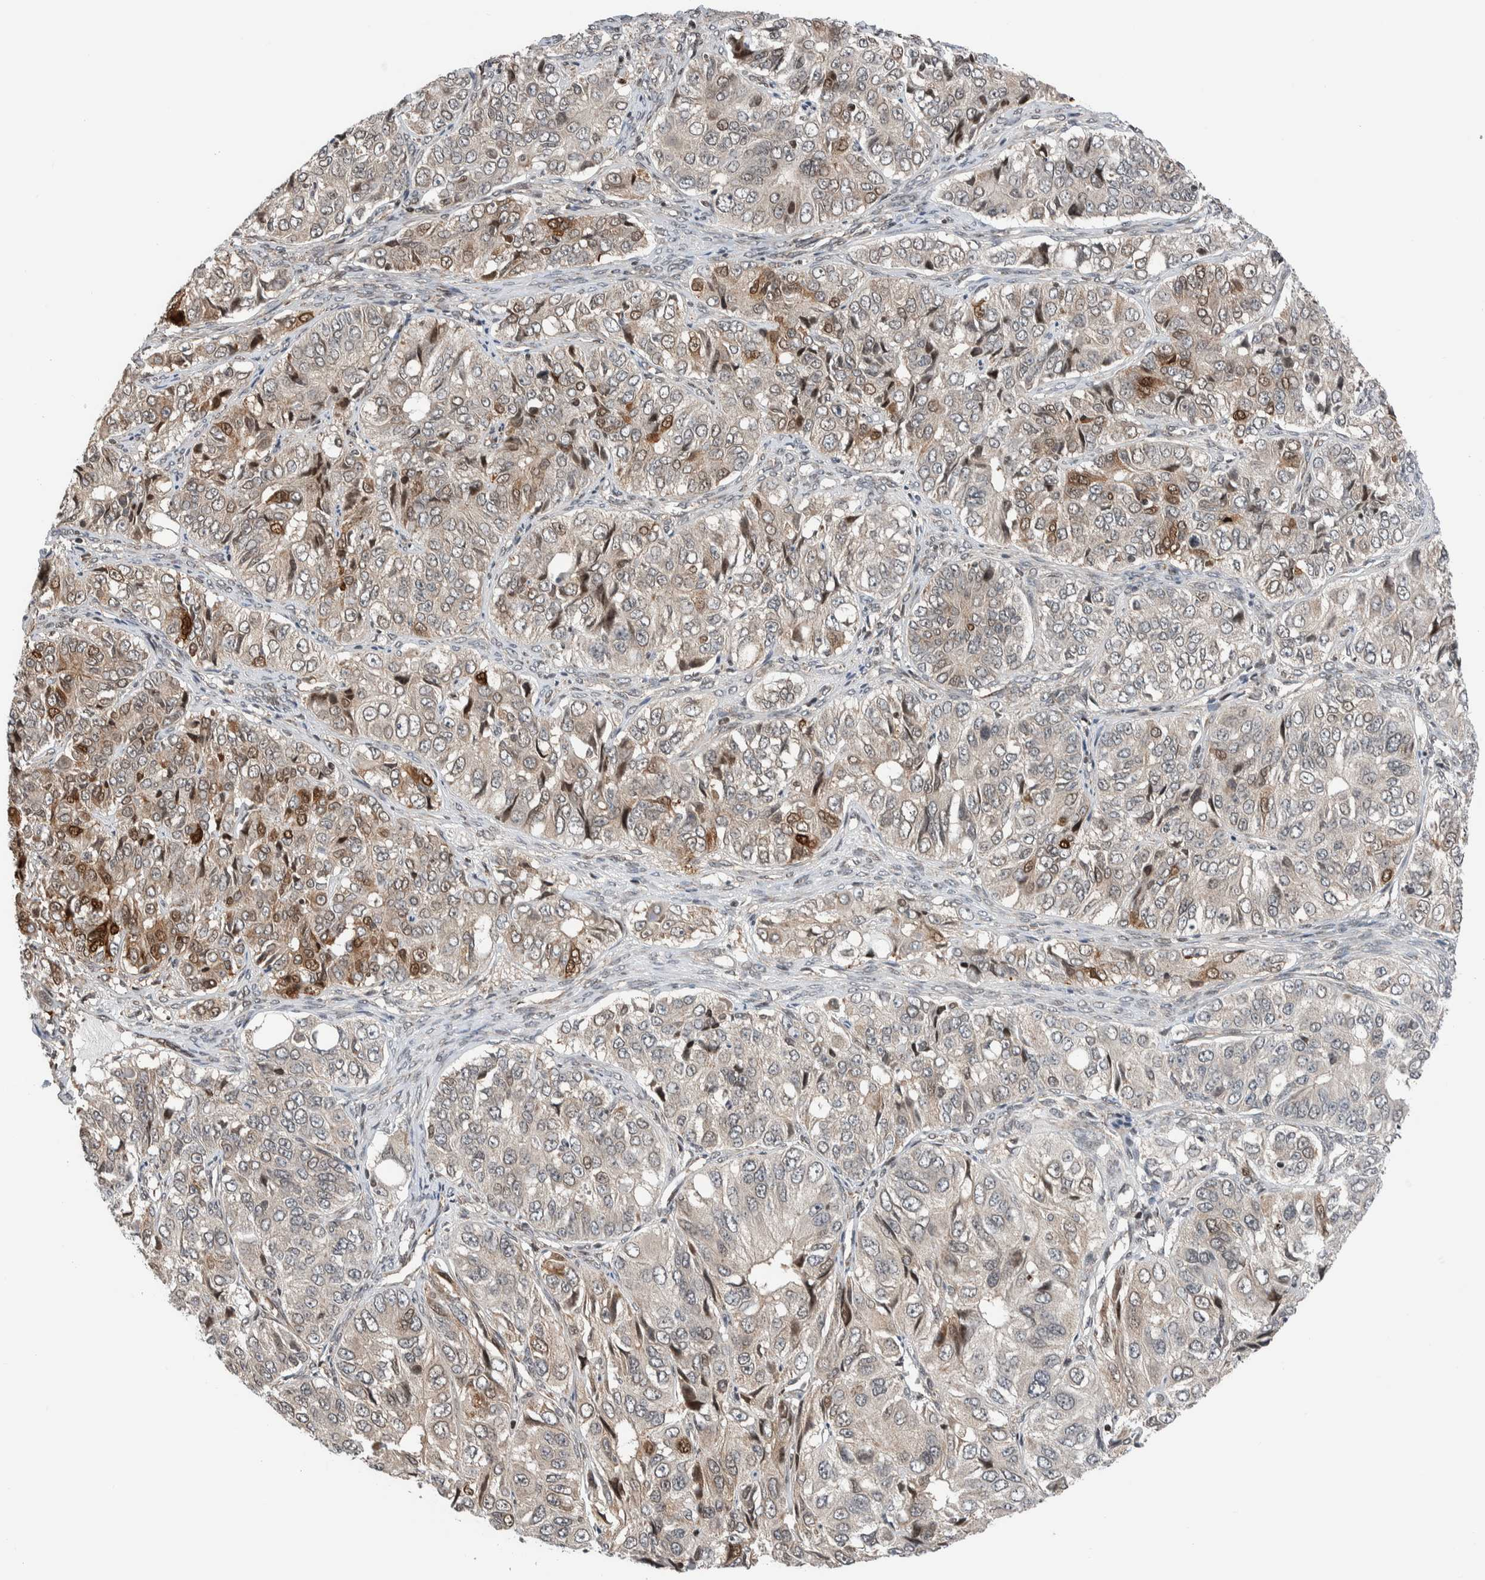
{"staining": {"intensity": "moderate", "quantity": "<25%", "location": "cytoplasmic/membranous,nuclear"}, "tissue": "ovarian cancer", "cell_type": "Tumor cells", "image_type": "cancer", "snomed": [{"axis": "morphology", "description": "Carcinoma, endometroid"}, {"axis": "topography", "description": "Ovary"}], "caption": "This histopathology image reveals immunohistochemistry staining of human ovarian endometroid carcinoma, with low moderate cytoplasmic/membranous and nuclear staining in about <25% of tumor cells.", "gene": "NPLOC4", "patient": {"sex": "female", "age": 51}}